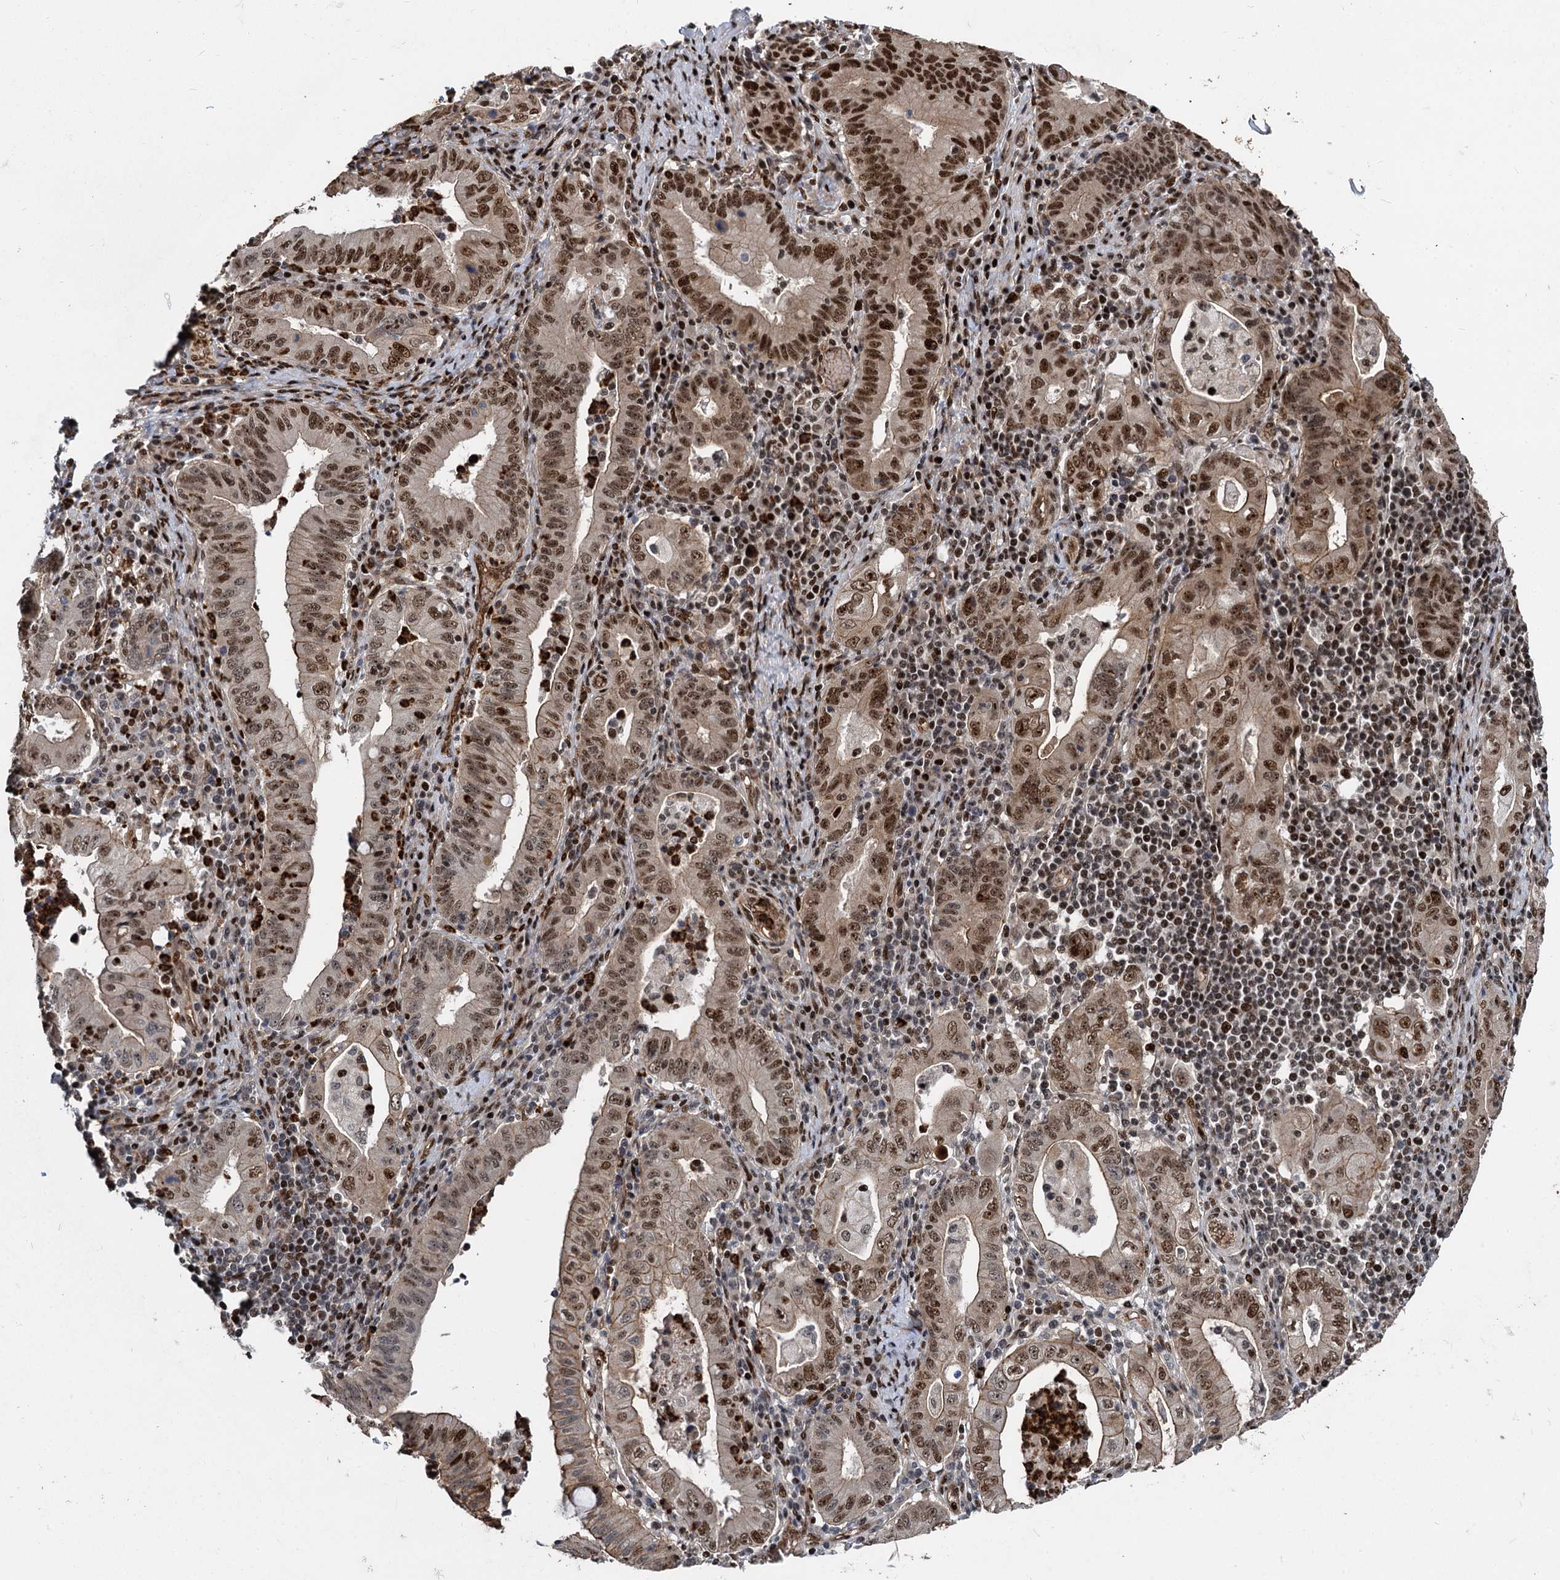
{"staining": {"intensity": "moderate", "quantity": ">75%", "location": "cytoplasmic/membranous,nuclear"}, "tissue": "stomach cancer", "cell_type": "Tumor cells", "image_type": "cancer", "snomed": [{"axis": "morphology", "description": "Normal tissue, NOS"}, {"axis": "morphology", "description": "Adenocarcinoma, NOS"}, {"axis": "topography", "description": "Esophagus"}, {"axis": "topography", "description": "Stomach, upper"}, {"axis": "topography", "description": "Peripheral nerve tissue"}], "caption": "Immunohistochemistry of human adenocarcinoma (stomach) shows medium levels of moderate cytoplasmic/membranous and nuclear expression in about >75% of tumor cells.", "gene": "ANKRD49", "patient": {"sex": "male", "age": 62}}